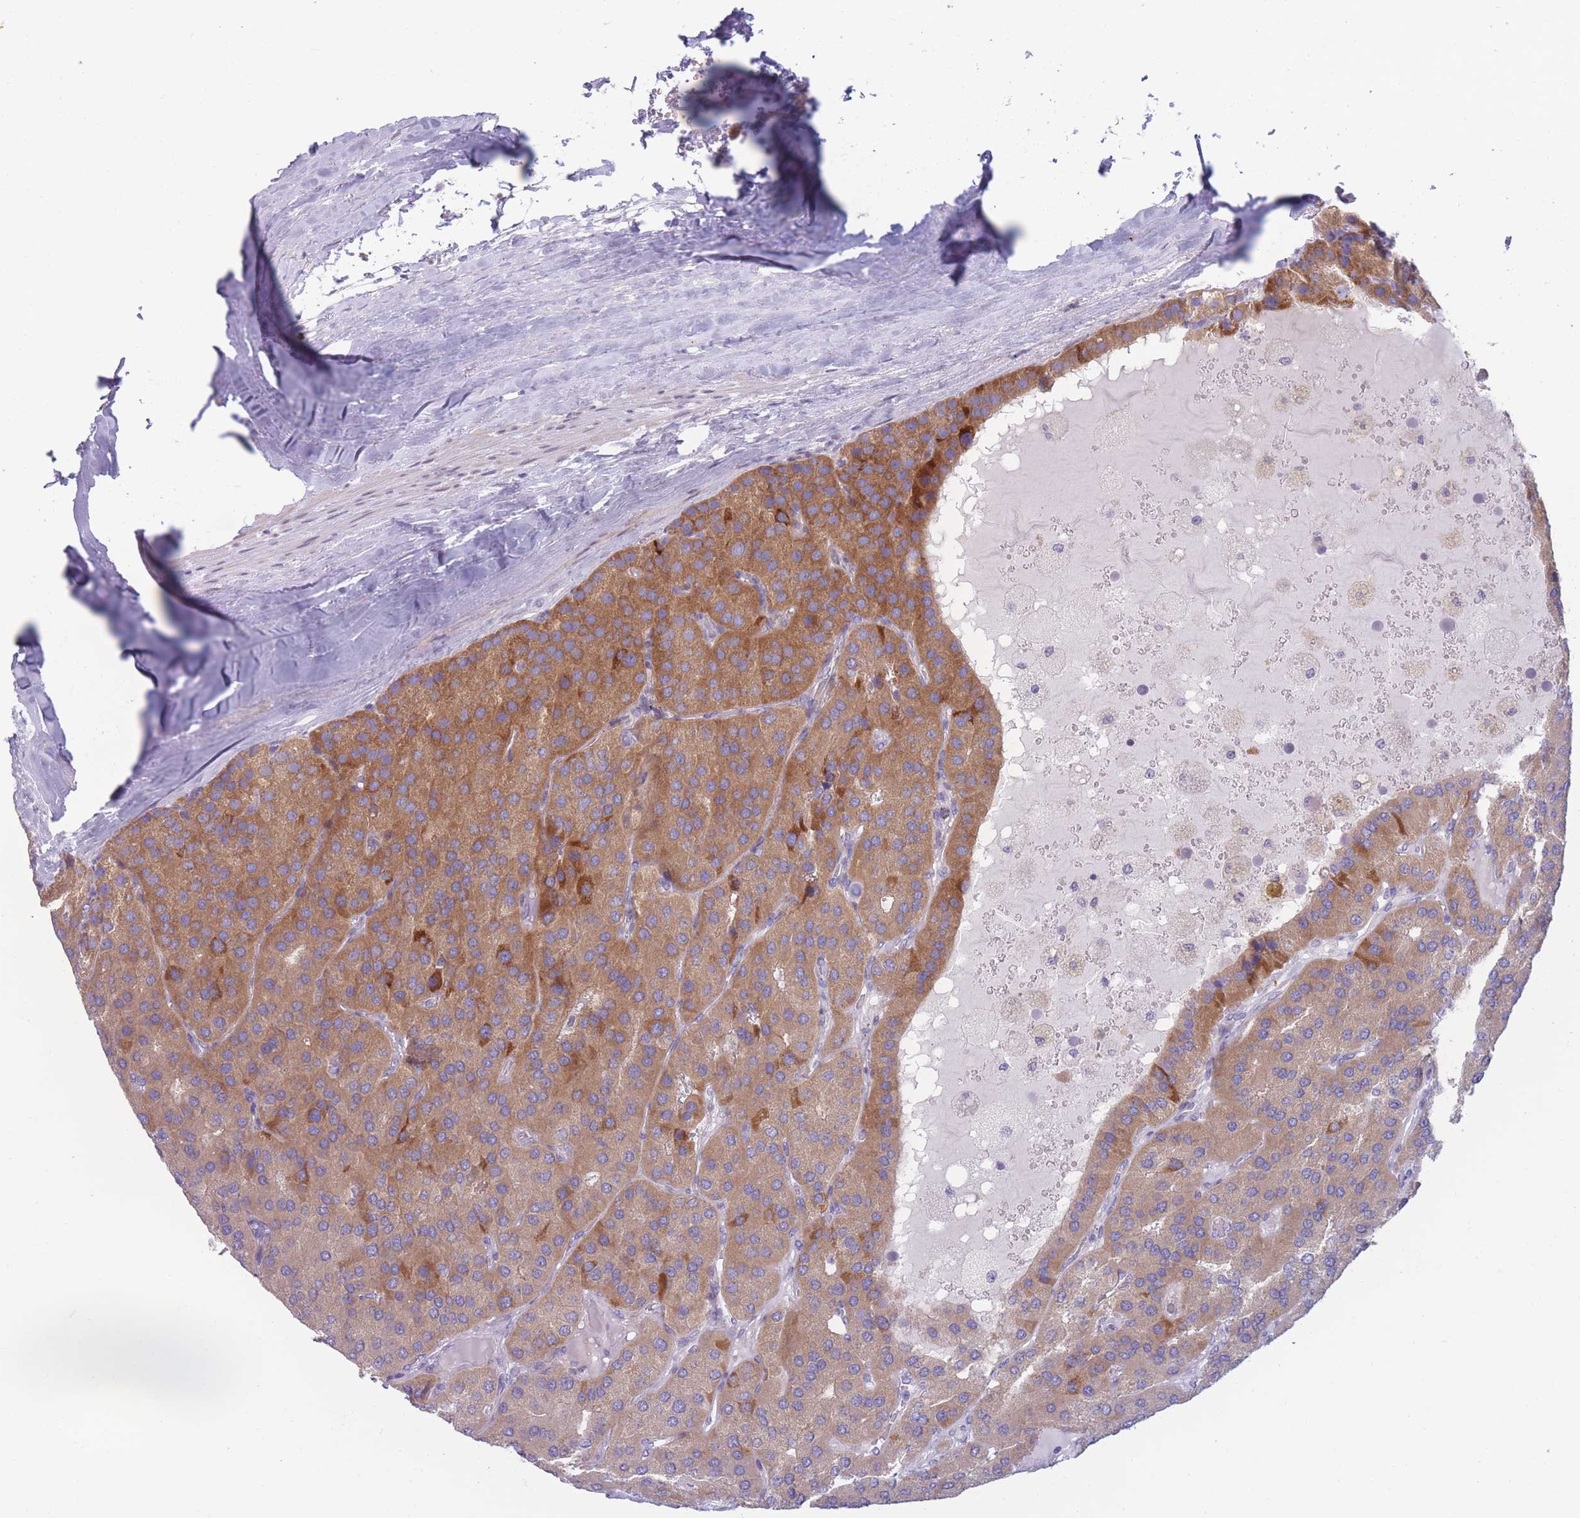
{"staining": {"intensity": "moderate", "quantity": ">75%", "location": "cytoplasmic/membranous"}, "tissue": "parathyroid gland", "cell_type": "Glandular cells", "image_type": "normal", "snomed": [{"axis": "morphology", "description": "Normal tissue, NOS"}, {"axis": "morphology", "description": "Adenoma, NOS"}, {"axis": "topography", "description": "Parathyroid gland"}], "caption": "High-magnification brightfield microscopy of benign parathyroid gland stained with DAB (brown) and counterstained with hematoxylin (blue). glandular cells exhibit moderate cytoplasmic/membranous staining is seen in about>75% of cells. The staining was performed using DAB (3,3'-diaminobenzidine) to visualize the protein expression in brown, while the nuclei were stained in blue with hematoxylin (Magnification: 20x).", "gene": "PDE4A", "patient": {"sex": "female", "age": 86}}